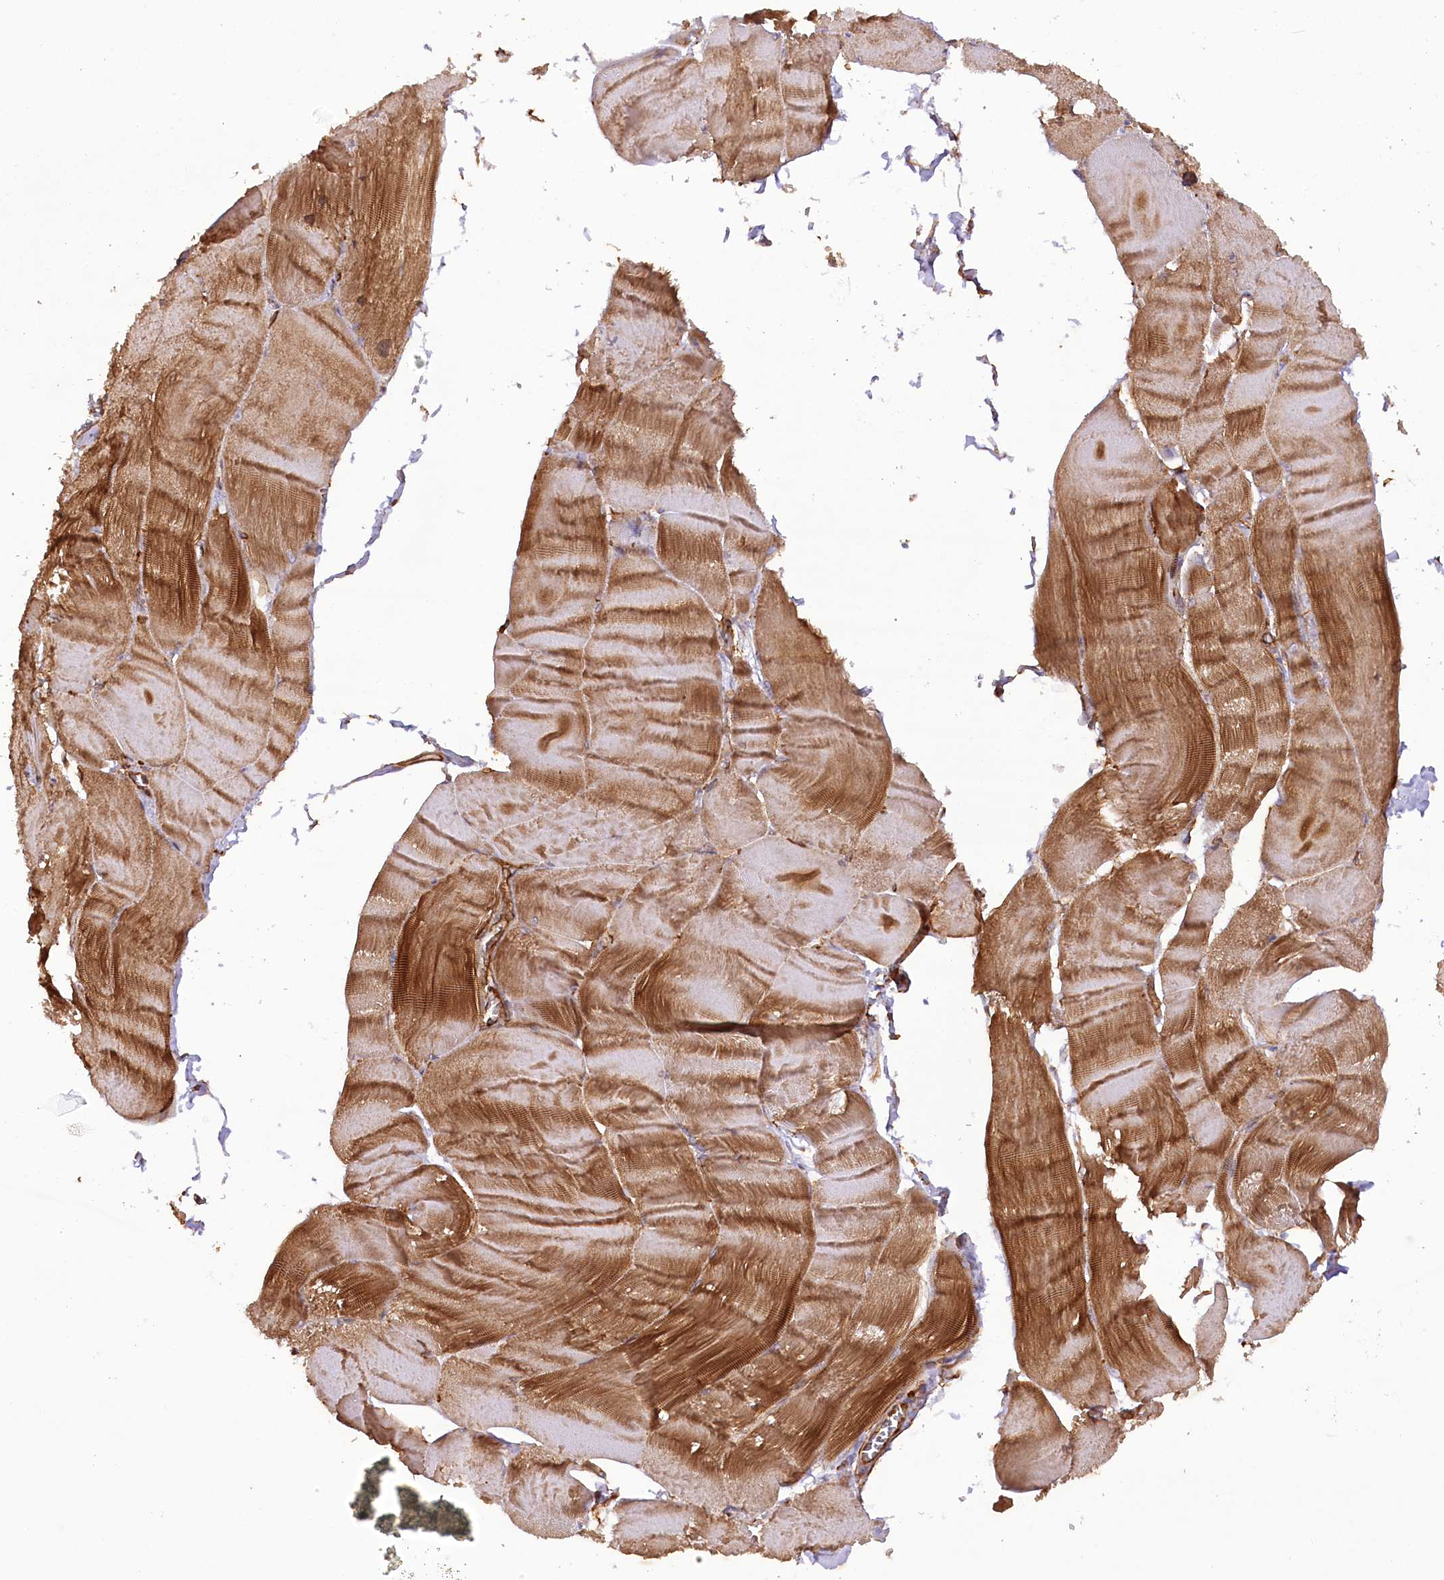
{"staining": {"intensity": "strong", "quantity": "25%-75%", "location": "cytoplasmic/membranous"}, "tissue": "skeletal muscle", "cell_type": "Myocytes", "image_type": "normal", "snomed": [{"axis": "morphology", "description": "Normal tissue, NOS"}, {"axis": "morphology", "description": "Basal cell carcinoma"}, {"axis": "topography", "description": "Skeletal muscle"}], "caption": "Protein analysis of normal skeletal muscle exhibits strong cytoplasmic/membranous staining in about 25%-75% of myocytes.", "gene": "SYNPO2", "patient": {"sex": "female", "age": 64}}